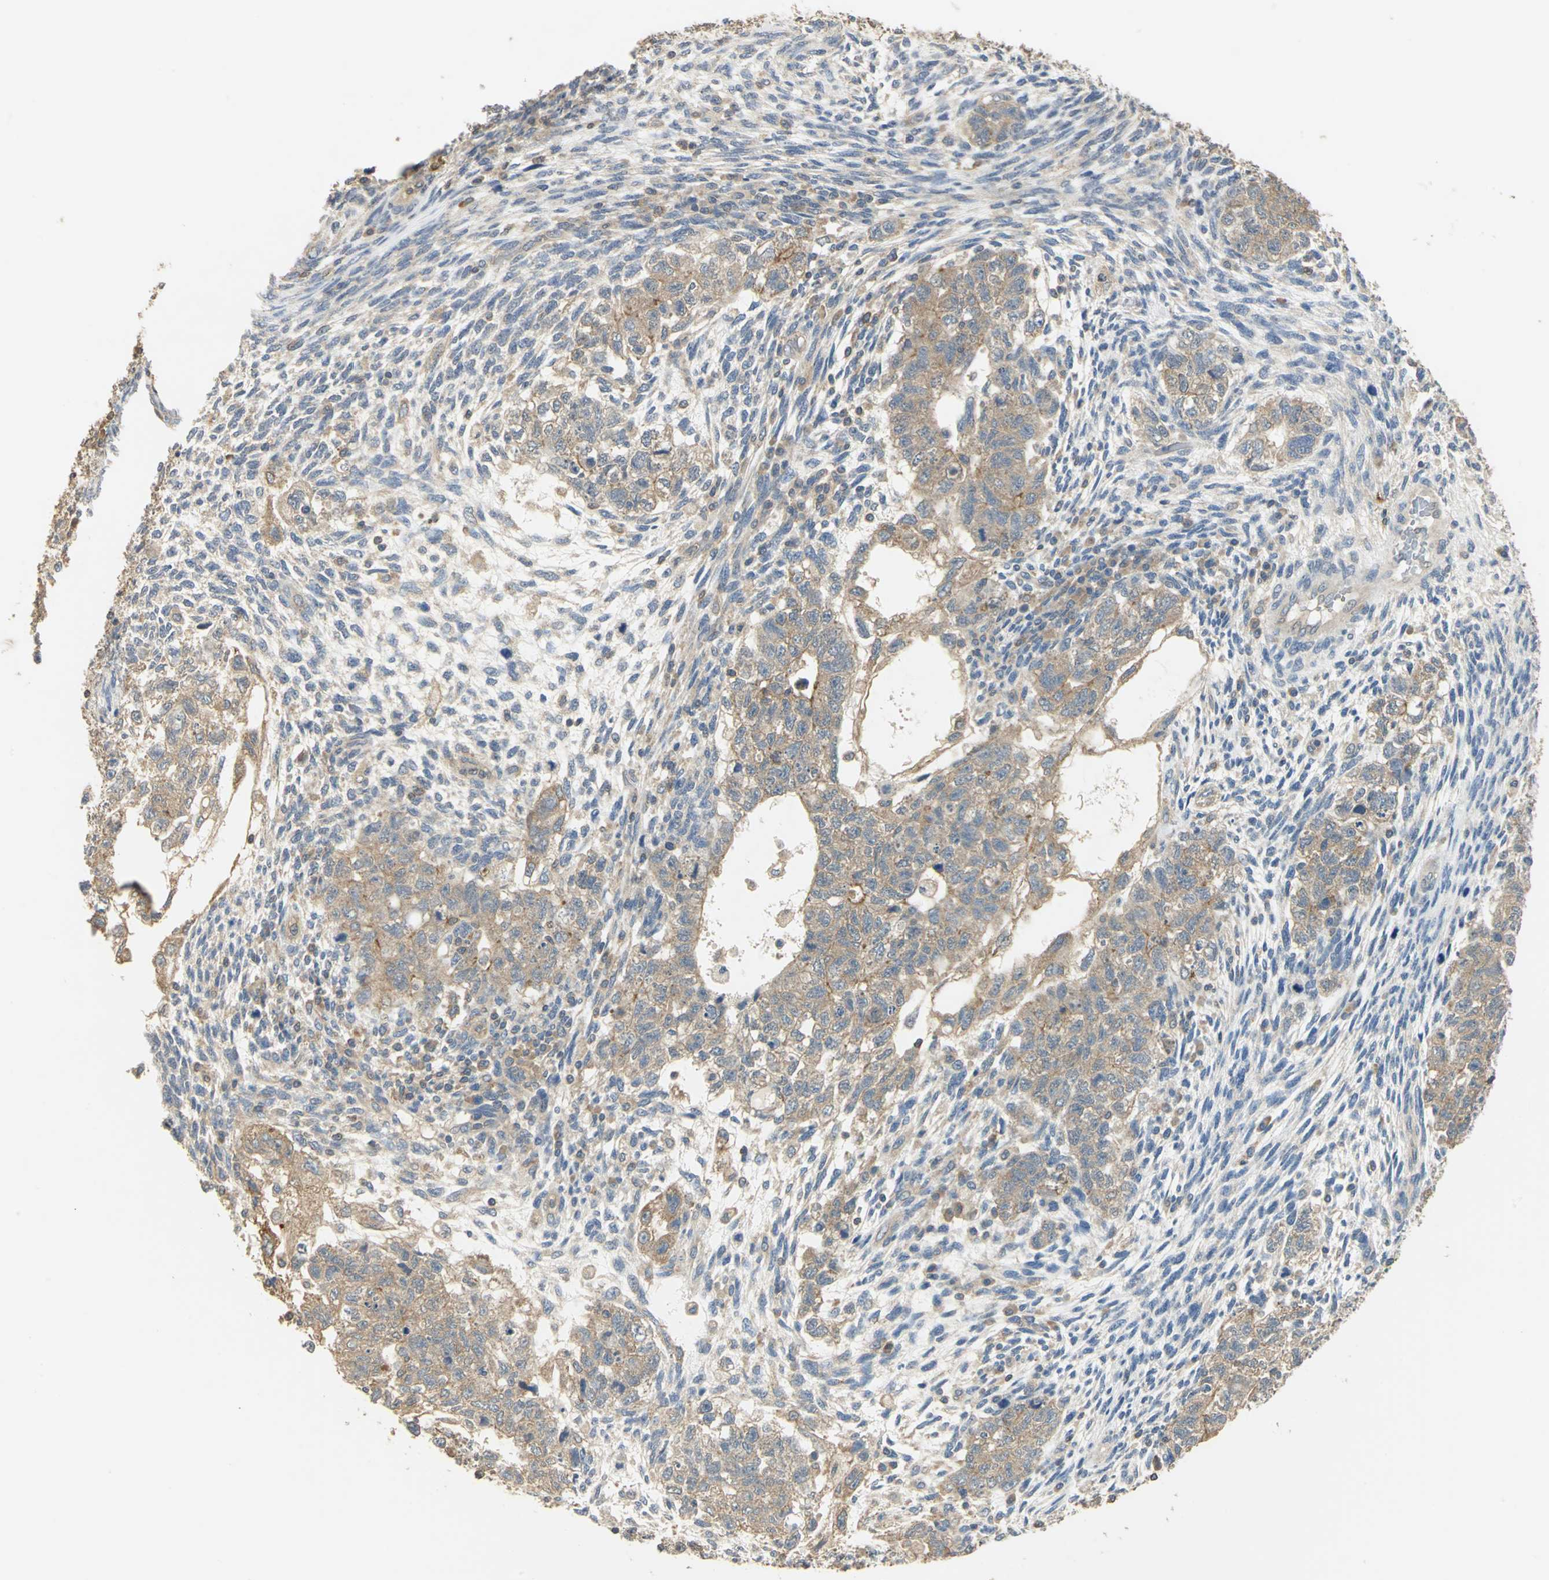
{"staining": {"intensity": "moderate", "quantity": ">75%", "location": "cytoplasmic/membranous"}, "tissue": "testis cancer", "cell_type": "Tumor cells", "image_type": "cancer", "snomed": [{"axis": "morphology", "description": "Normal tissue, NOS"}, {"axis": "morphology", "description": "Carcinoma, Embryonal, NOS"}, {"axis": "topography", "description": "Testis"}], "caption": "An immunohistochemistry (IHC) photomicrograph of neoplastic tissue is shown. Protein staining in brown highlights moderate cytoplasmic/membranous positivity in testis cancer within tumor cells. (Brightfield microscopy of DAB IHC at high magnification).", "gene": "SHC2", "patient": {"sex": "male", "age": 36}}